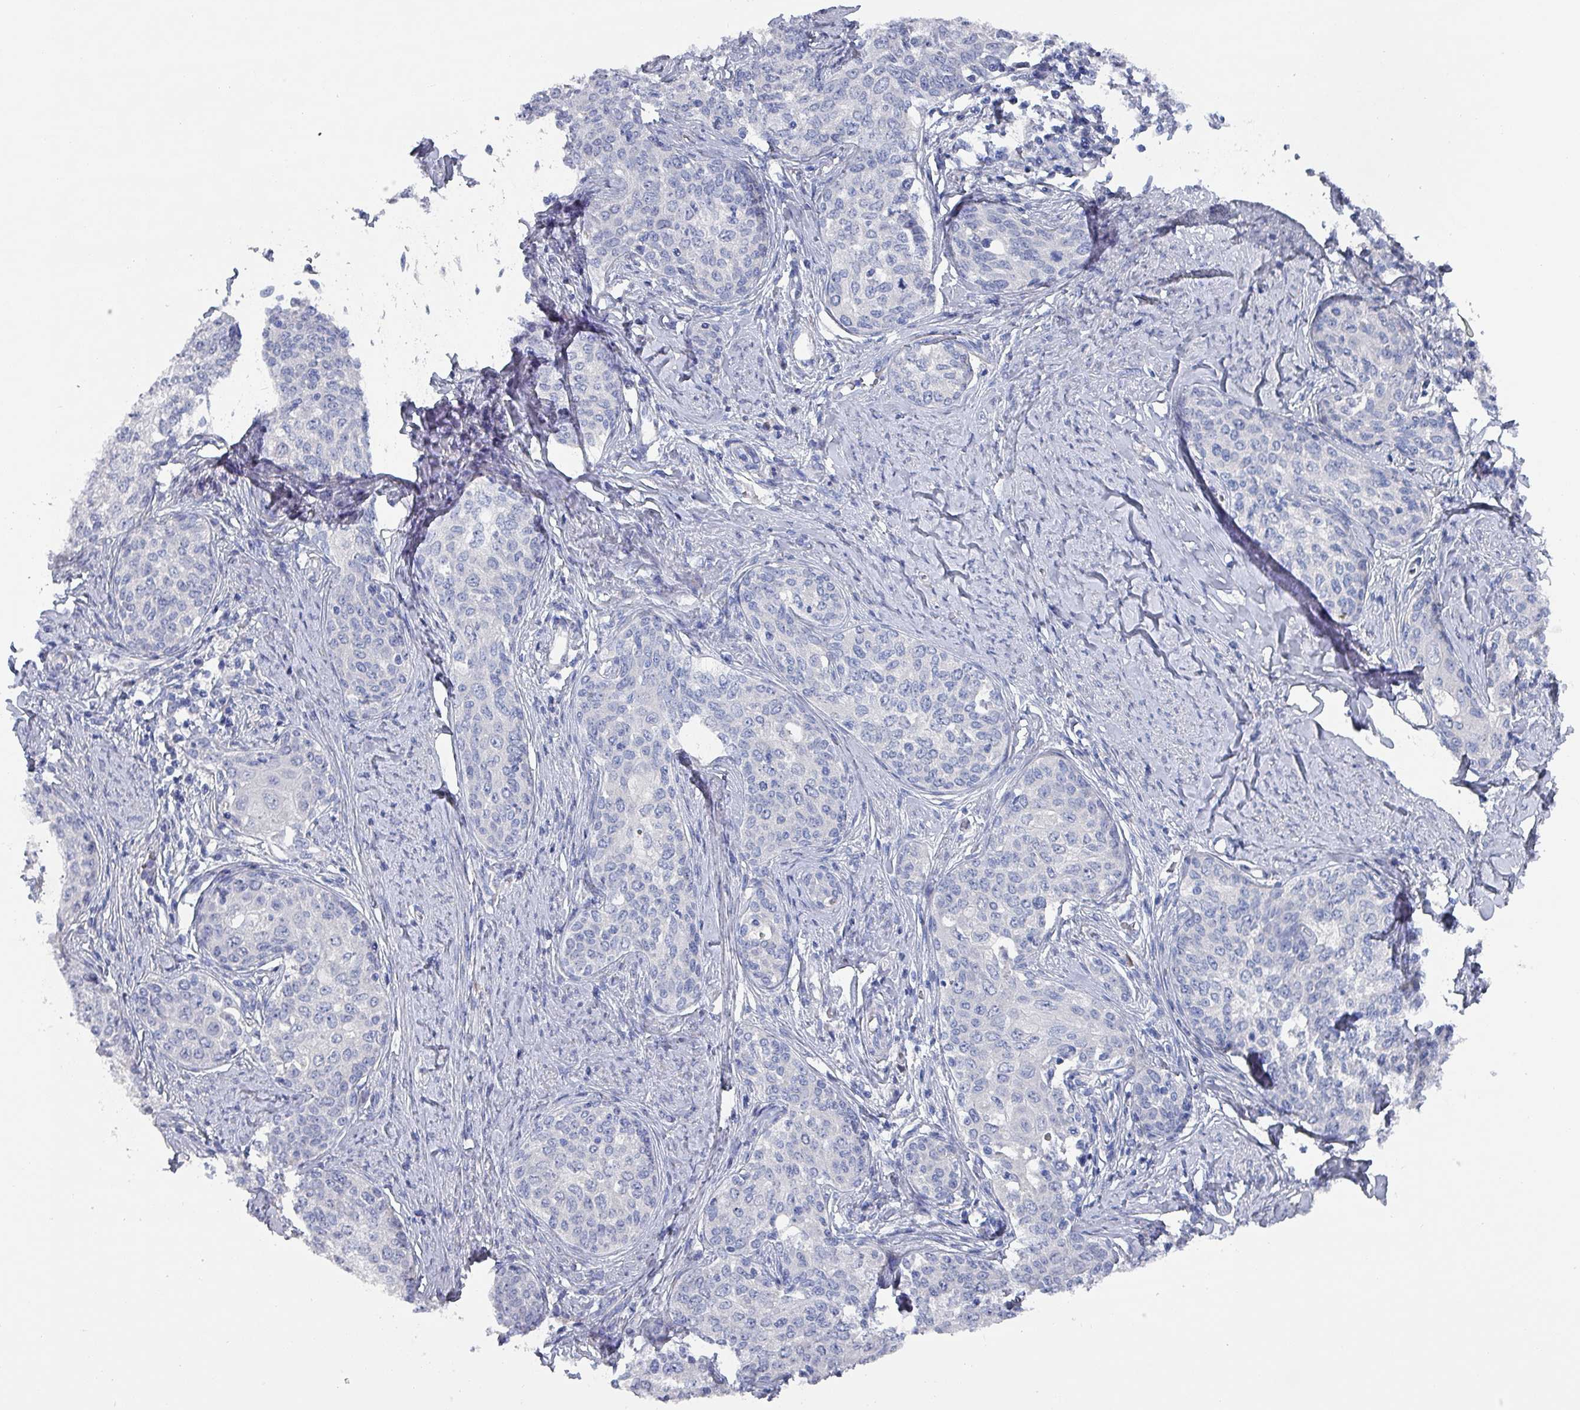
{"staining": {"intensity": "negative", "quantity": "none", "location": "none"}, "tissue": "cervical cancer", "cell_type": "Tumor cells", "image_type": "cancer", "snomed": [{"axis": "morphology", "description": "Squamous cell carcinoma, NOS"}, {"axis": "morphology", "description": "Adenocarcinoma, NOS"}, {"axis": "topography", "description": "Cervix"}], "caption": "Immunohistochemical staining of human cervical cancer (squamous cell carcinoma) exhibits no significant expression in tumor cells.", "gene": "DRD5", "patient": {"sex": "female", "age": 52}}